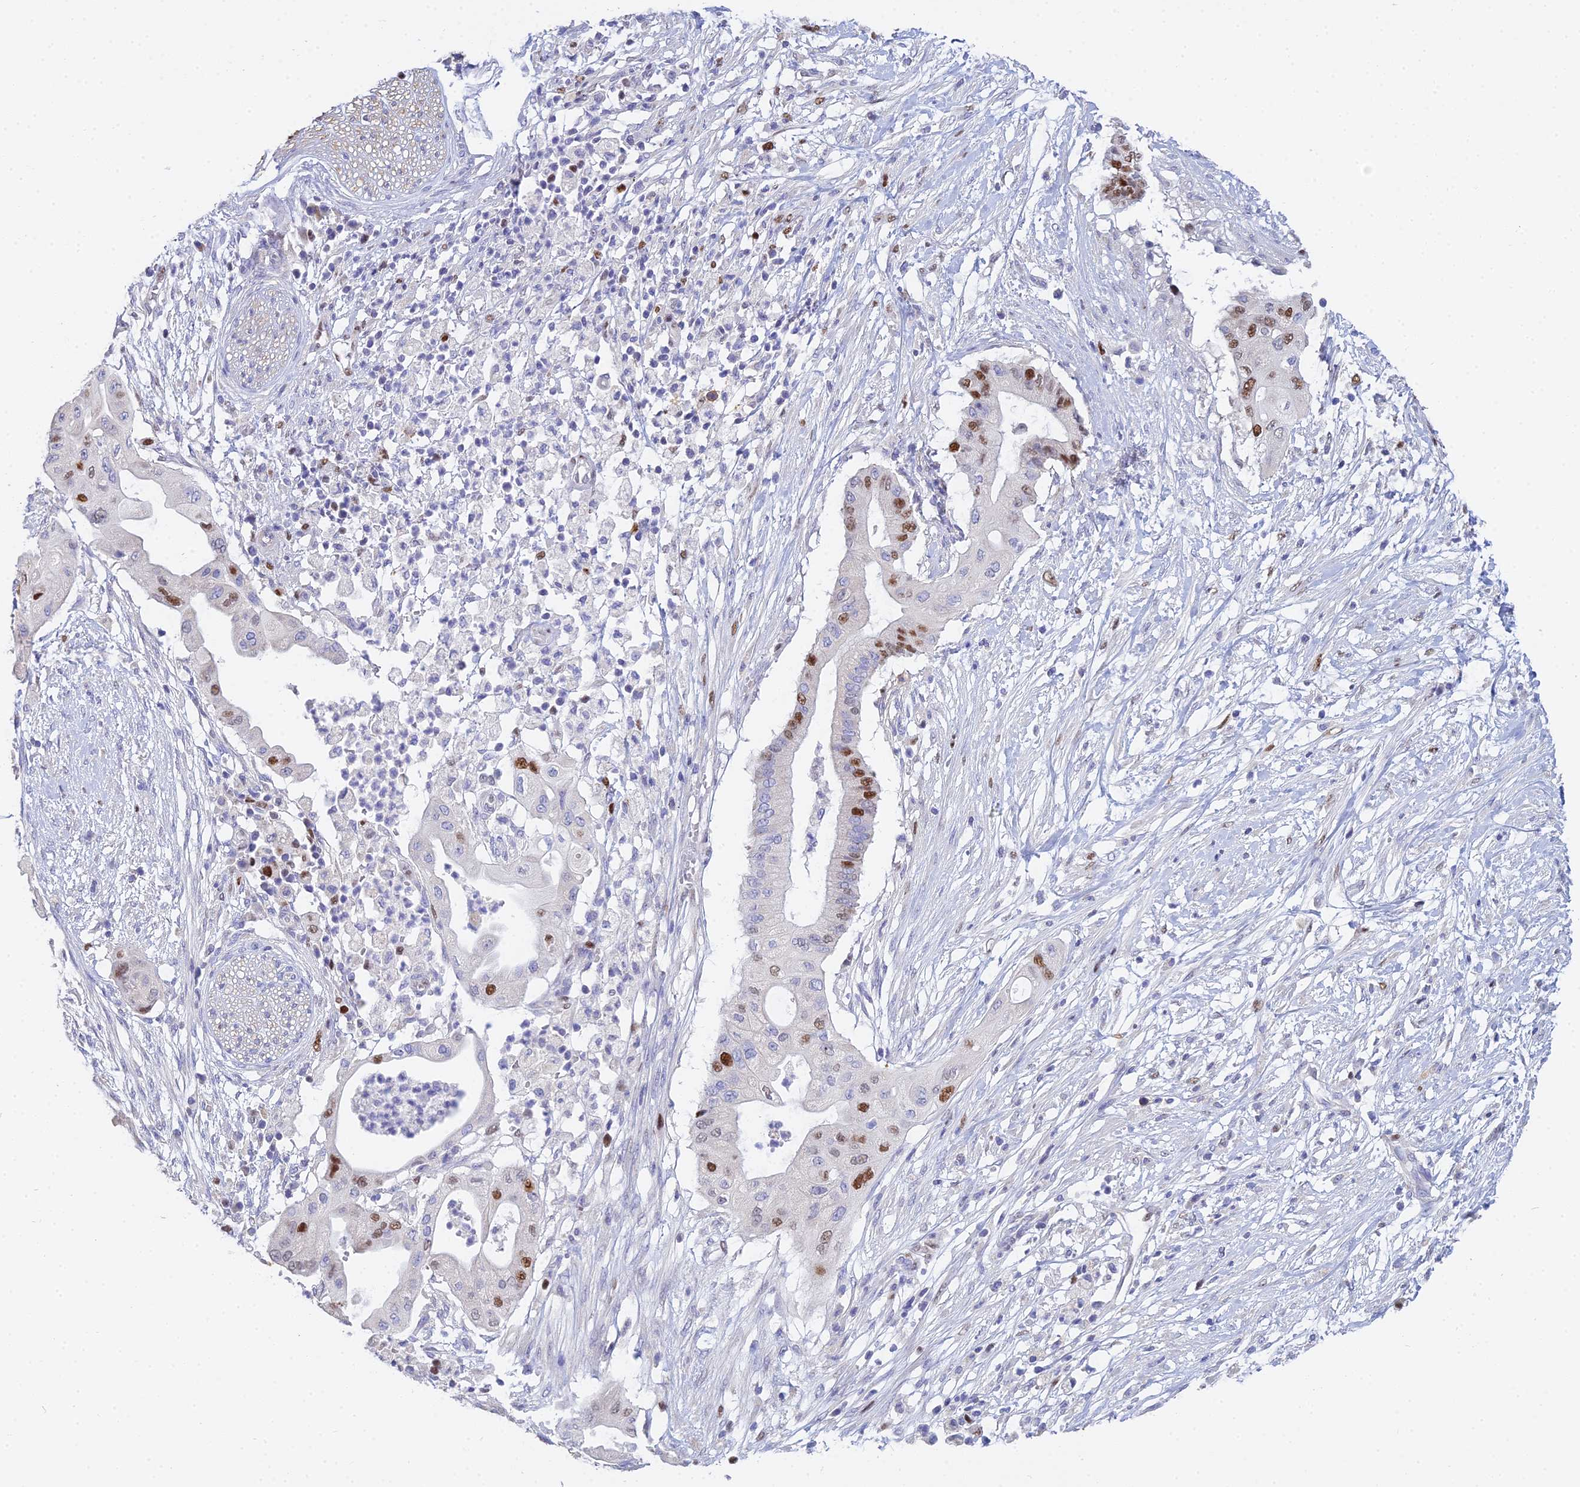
{"staining": {"intensity": "strong", "quantity": "<25%", "location": "nuclear"}, "tissue": "pancreatic cancer", "cell_type": "Tumor cells", "image_type": "cancer", "snomed": [{"axis": "morphology", "description": "Adenocarcinoma, NOS"}, {"axis": "topography", "description": "Pancreas"}], "caption": "High-power microscopy captured an immunohistochemistry (IHC) histopathology image of adenocarcinoma (pancreatic), revealing strong nuclear positivity in approximately <25% of tumor cells.", "gene": "MCM2", "patient": {"sex": "male", "age": 68}}